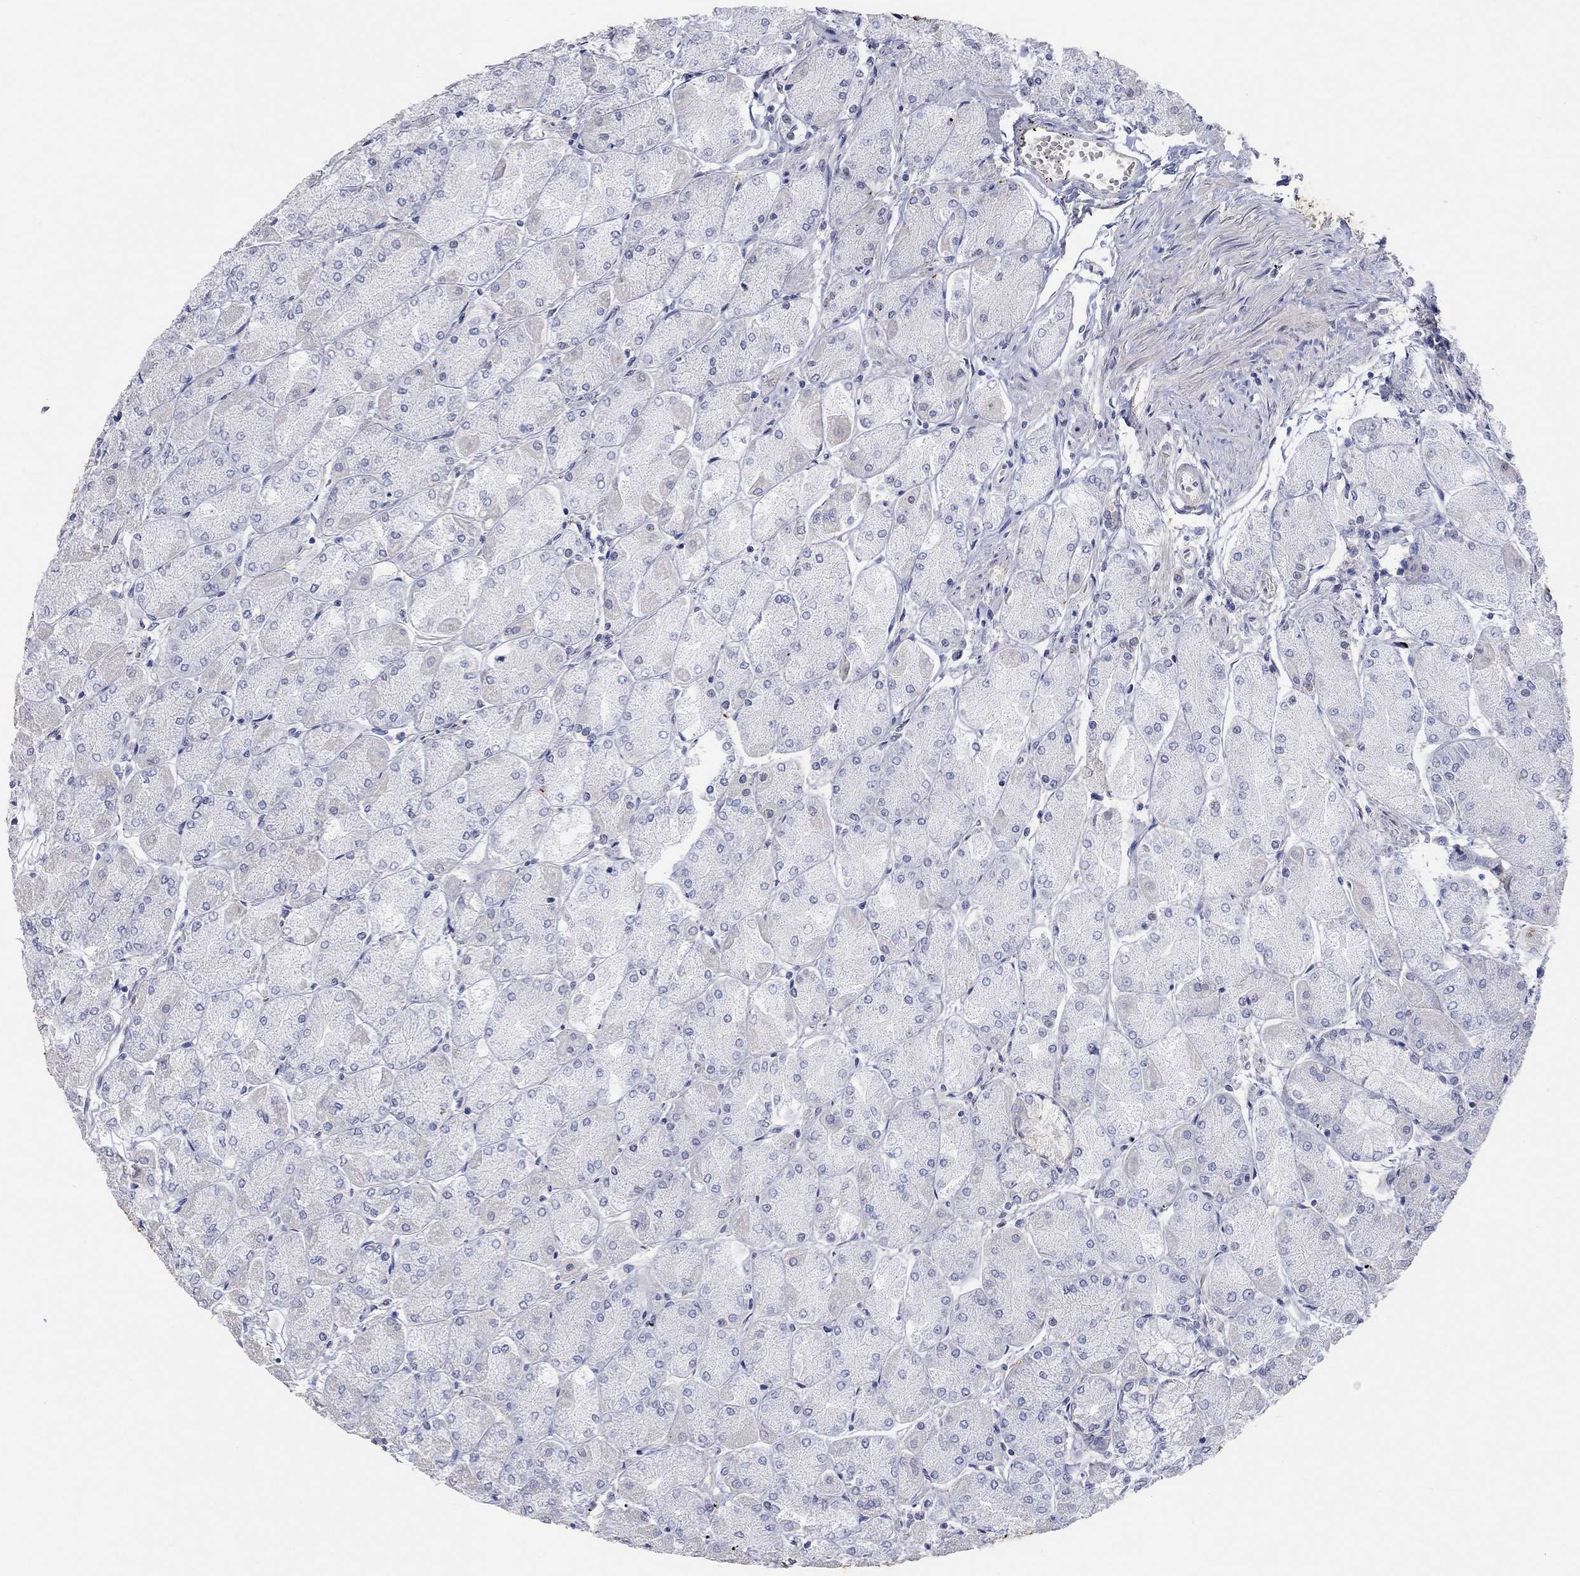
{"staining": {"intensity": "moderate", "quantity": "<25%", "location": "cytoplasmic/membranous"}, "tissue": "stomach", "cell_type": "Glandular cells", "image_type": "normal", "snomed": [{"axis": "morphology", "description": "Normal tissue, NOS"}, {"axis": "topography", "description": "Stomach, upper"}], "caption": "Benign stomach exhibits moderate cytoplasmic/membranous staining in about <25% of glandular cells, visualized by immunohistochemistry.", "gene": "PNMA5", "patient": {"sex": "male", "age": 60}}